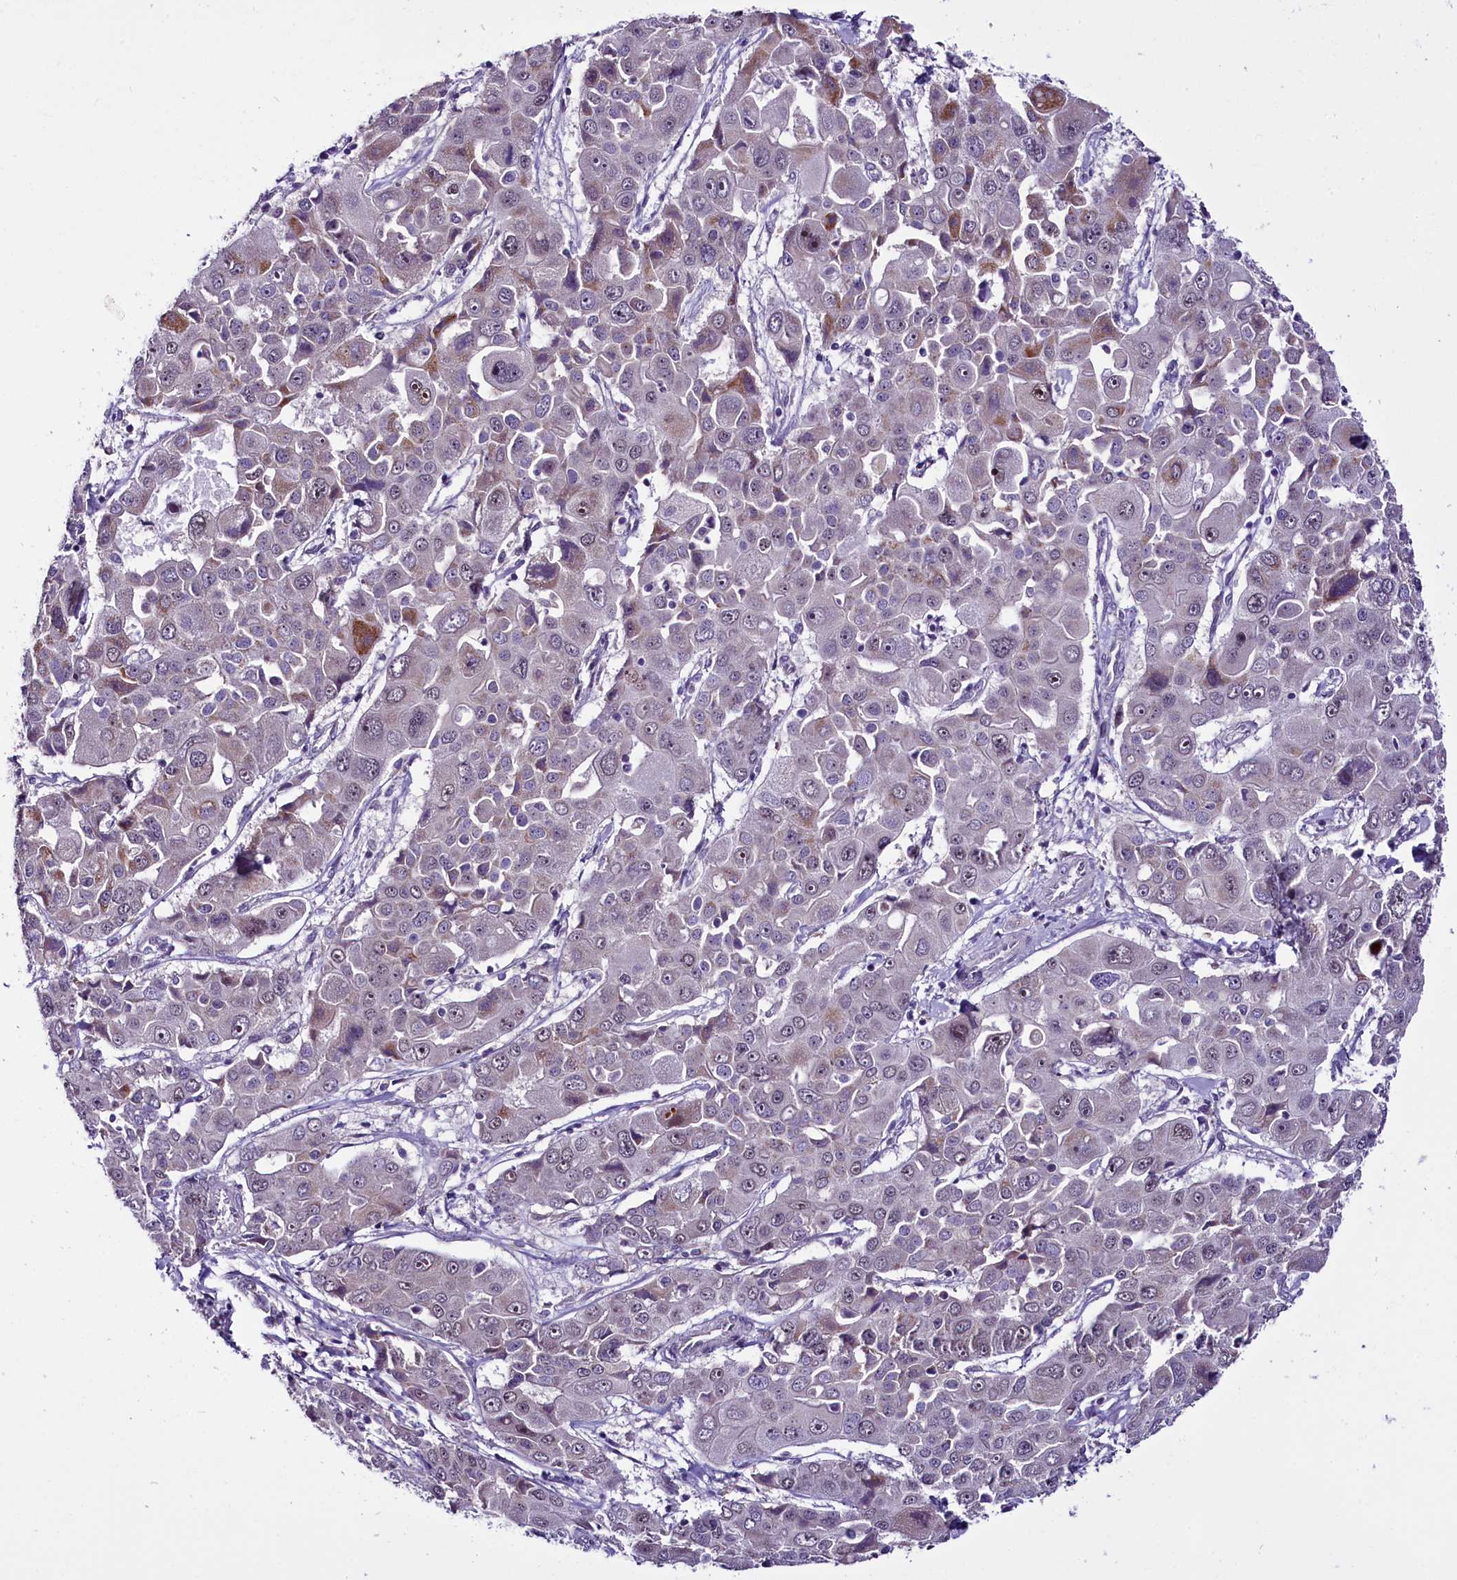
{"staining": {"intensity": "weak", "quantity": "<25%", "location": "nuclear"}, "tissue": "liver cancer", "cell_type": "Tumor cells", "image_type": "cancer", "snomed": [{"axis": "morphology", "description": "Cholangiocarcinoma"}, {"axis": "topography", "description": "Liver"}], "caption": "Tumor cells are negative for protein expression in human liver cancer (cholangiocarcinoma).", "gene": "RPUSD2", "patient": {"sex": "male", "age": 67}}